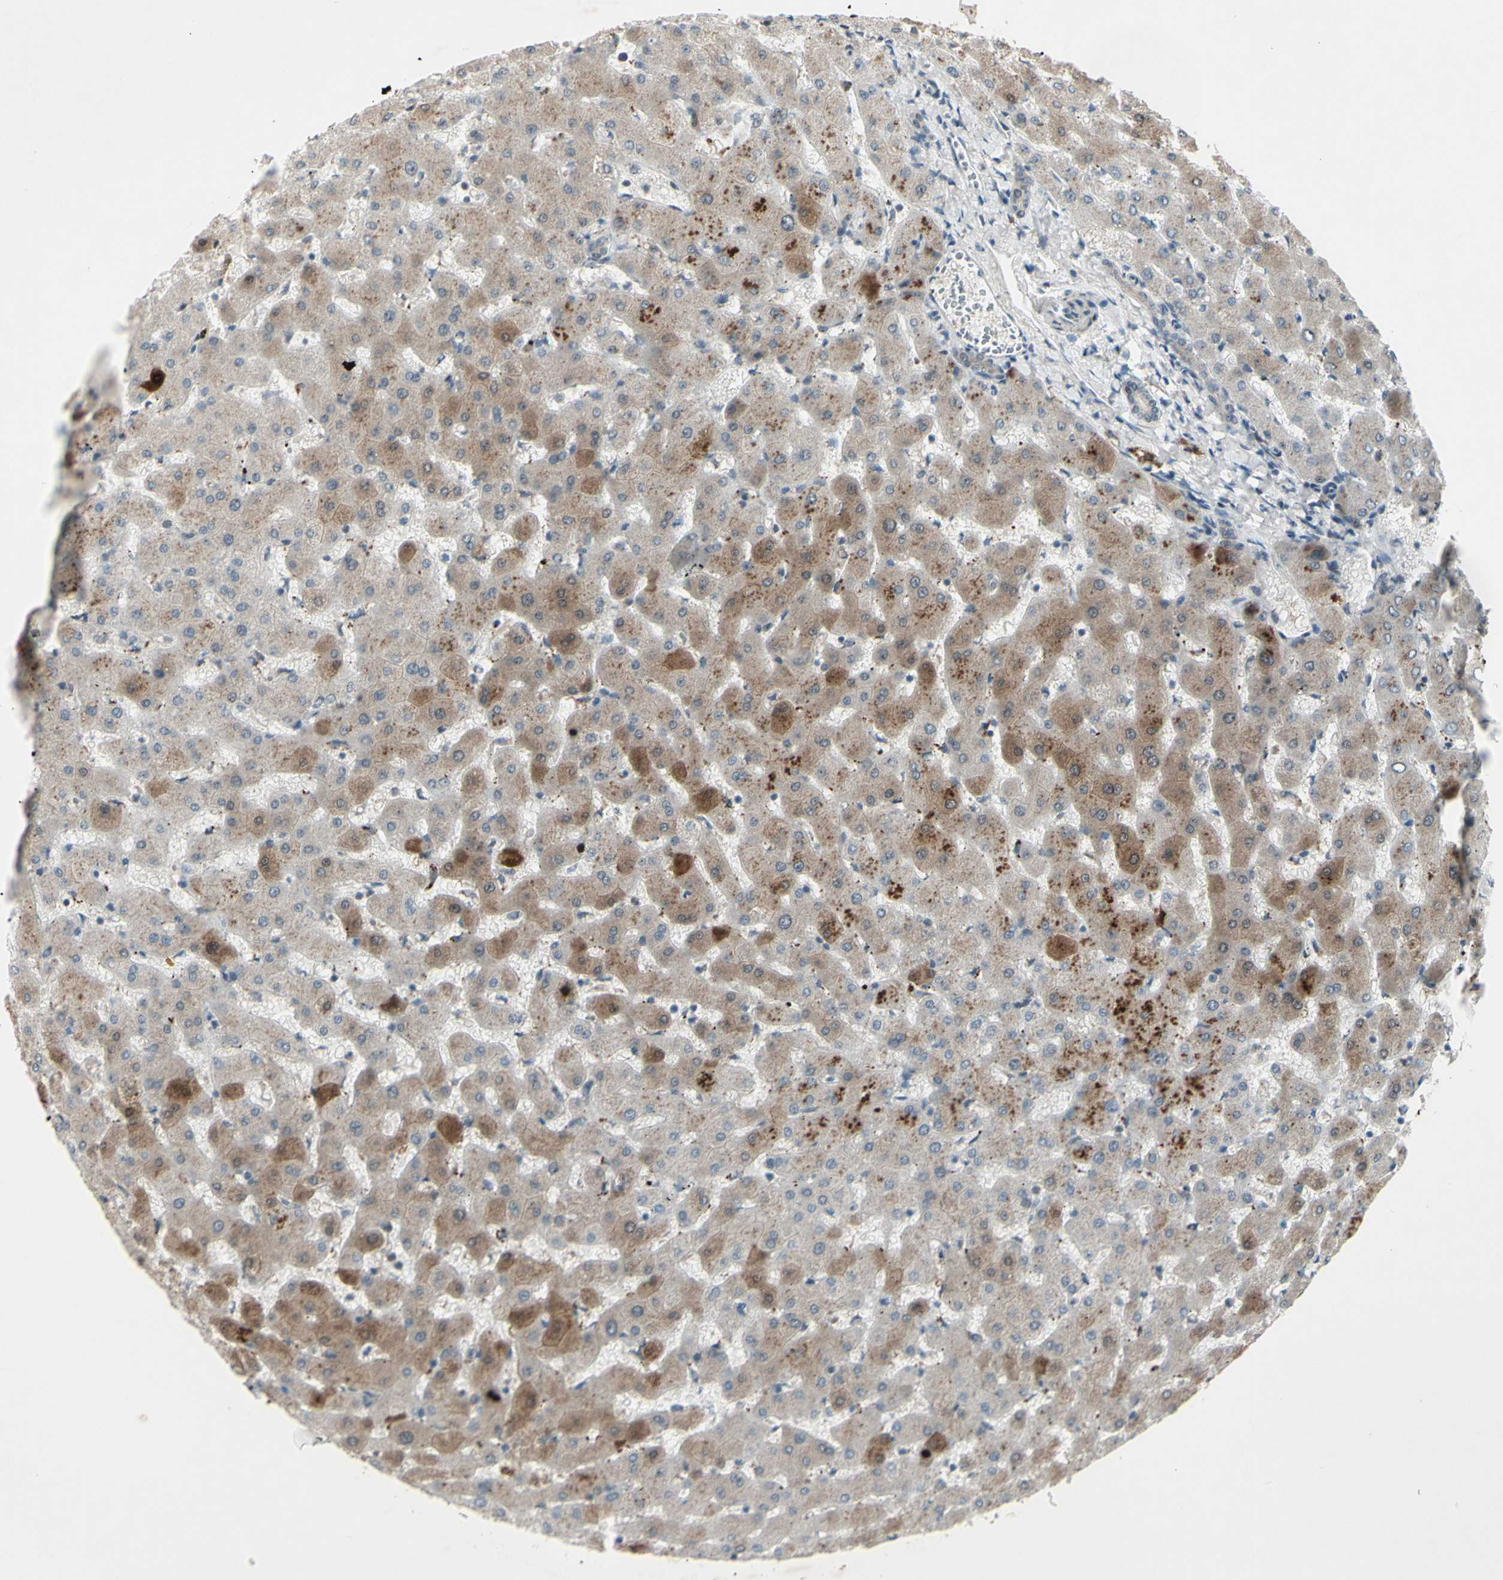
{"staining": {"intensity": "negative", "quantity": "none", "location": "none"}, "tissue": "liver", "cell_type": "Cholangiocytes", "image_type": "normal", "snomed": [{"axis": "morphology", "description": "Normal tissue, NOS"}, {"axis": "topography", "description": "Liver"}], "caption": "Liver stained for a protein using IHC exhibits no expression cholangiocytes.", "gene": "FGFR2", "patient": {"sex": "female", "age": 63}}